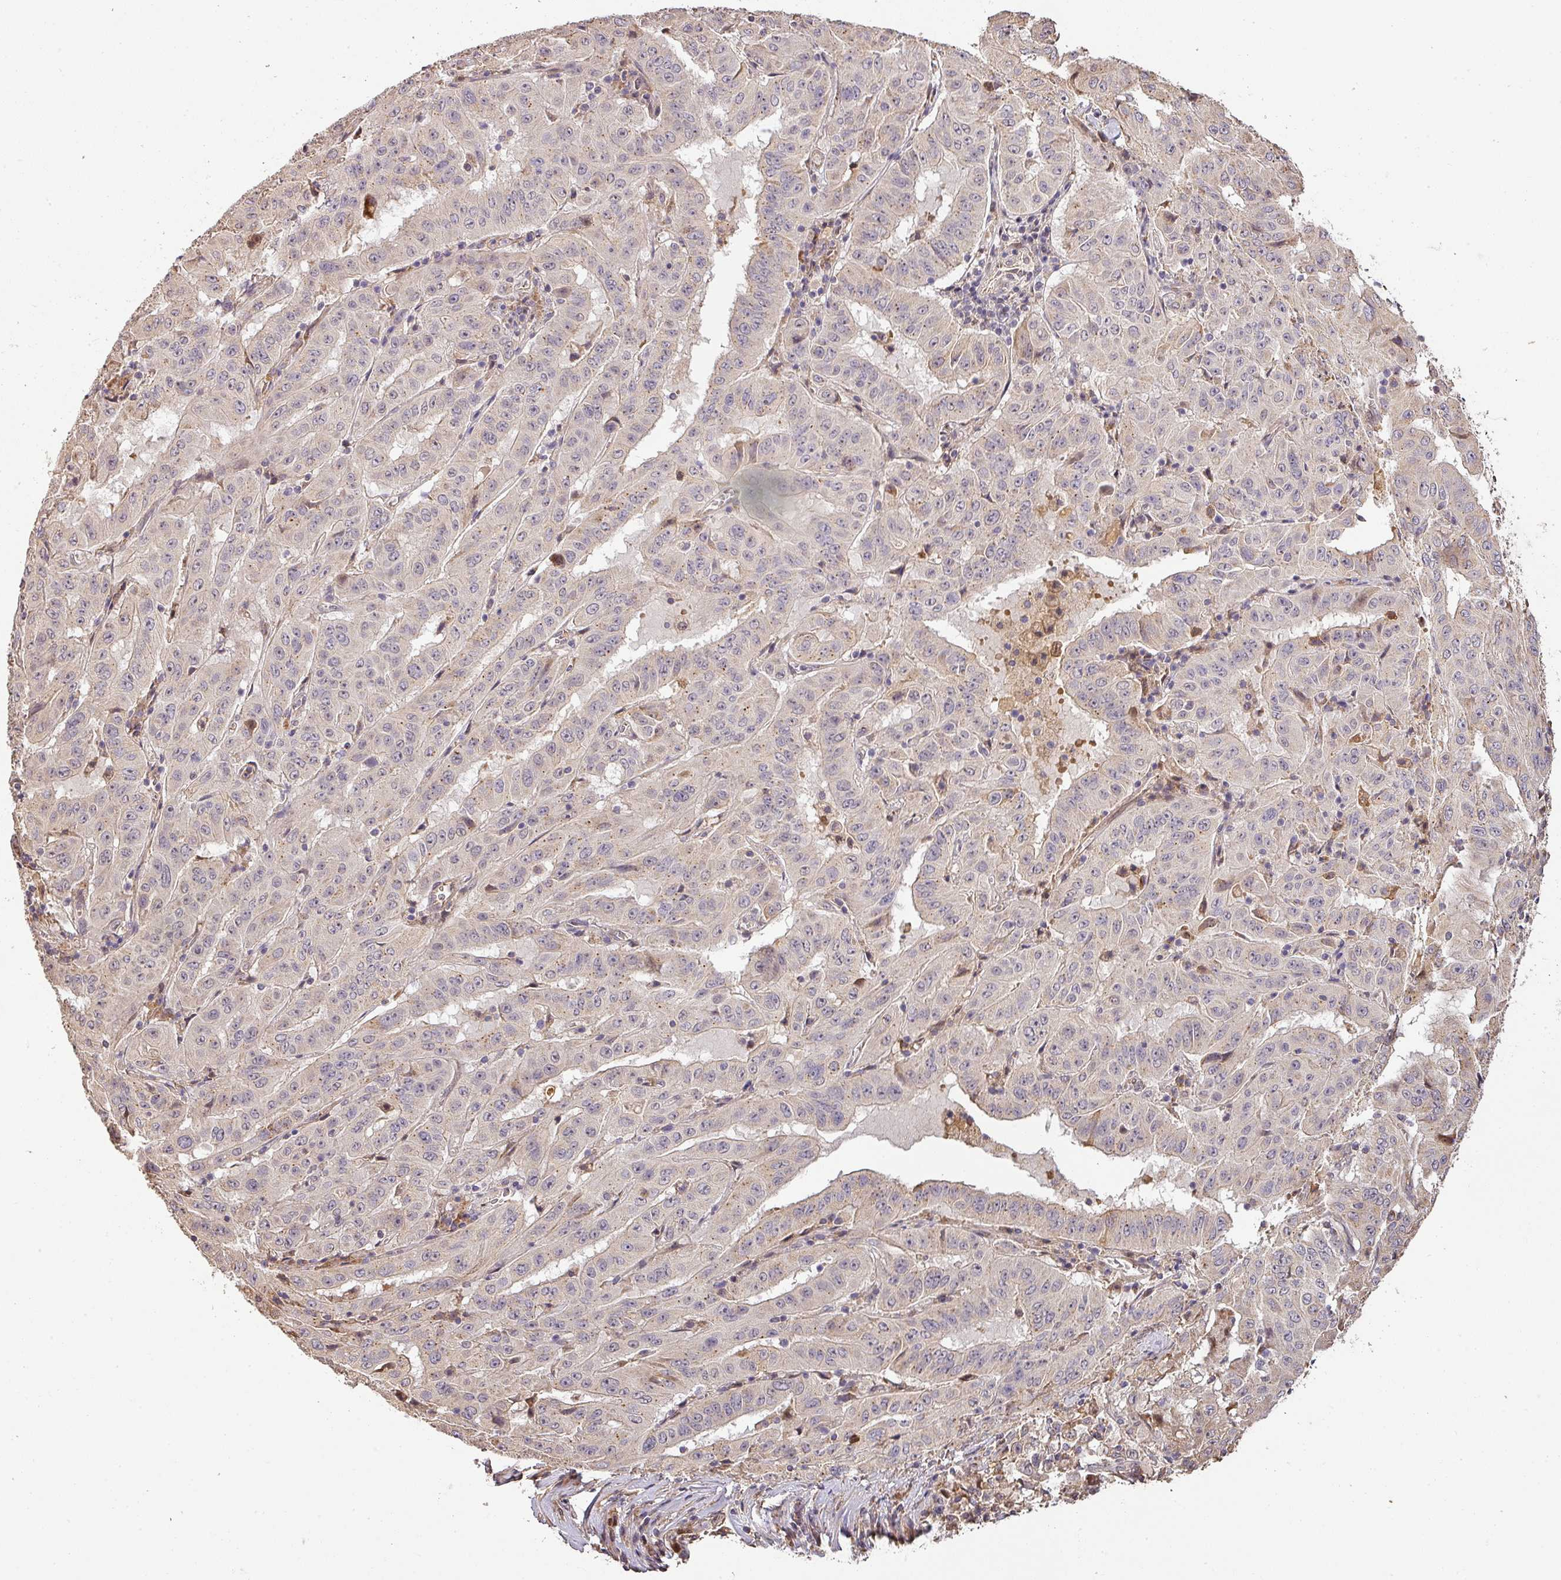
{"staining": {"intensity": "negative", "quantity": "none", "location": "none"}, "tissue": "pancreatic cancer", "cell_type": "Tumor cells", "image_type": "cancer", "snomed": [{"axis": "morphology", "description": "Adenocarcinoma, NOS"}, {"axis": "topography", "description": "Pancreas"}], "caption": "High magnification brightfield microscopy of pancreatic adenocarcinoma stained with DAB (3,3'-diaminobenzidine) (brown) and counterstained with hematoxylin (blue): tumor cells show no significant positivity.", "gene": "BPIFB3", "patient": {"sex": "male", "age": 63}}